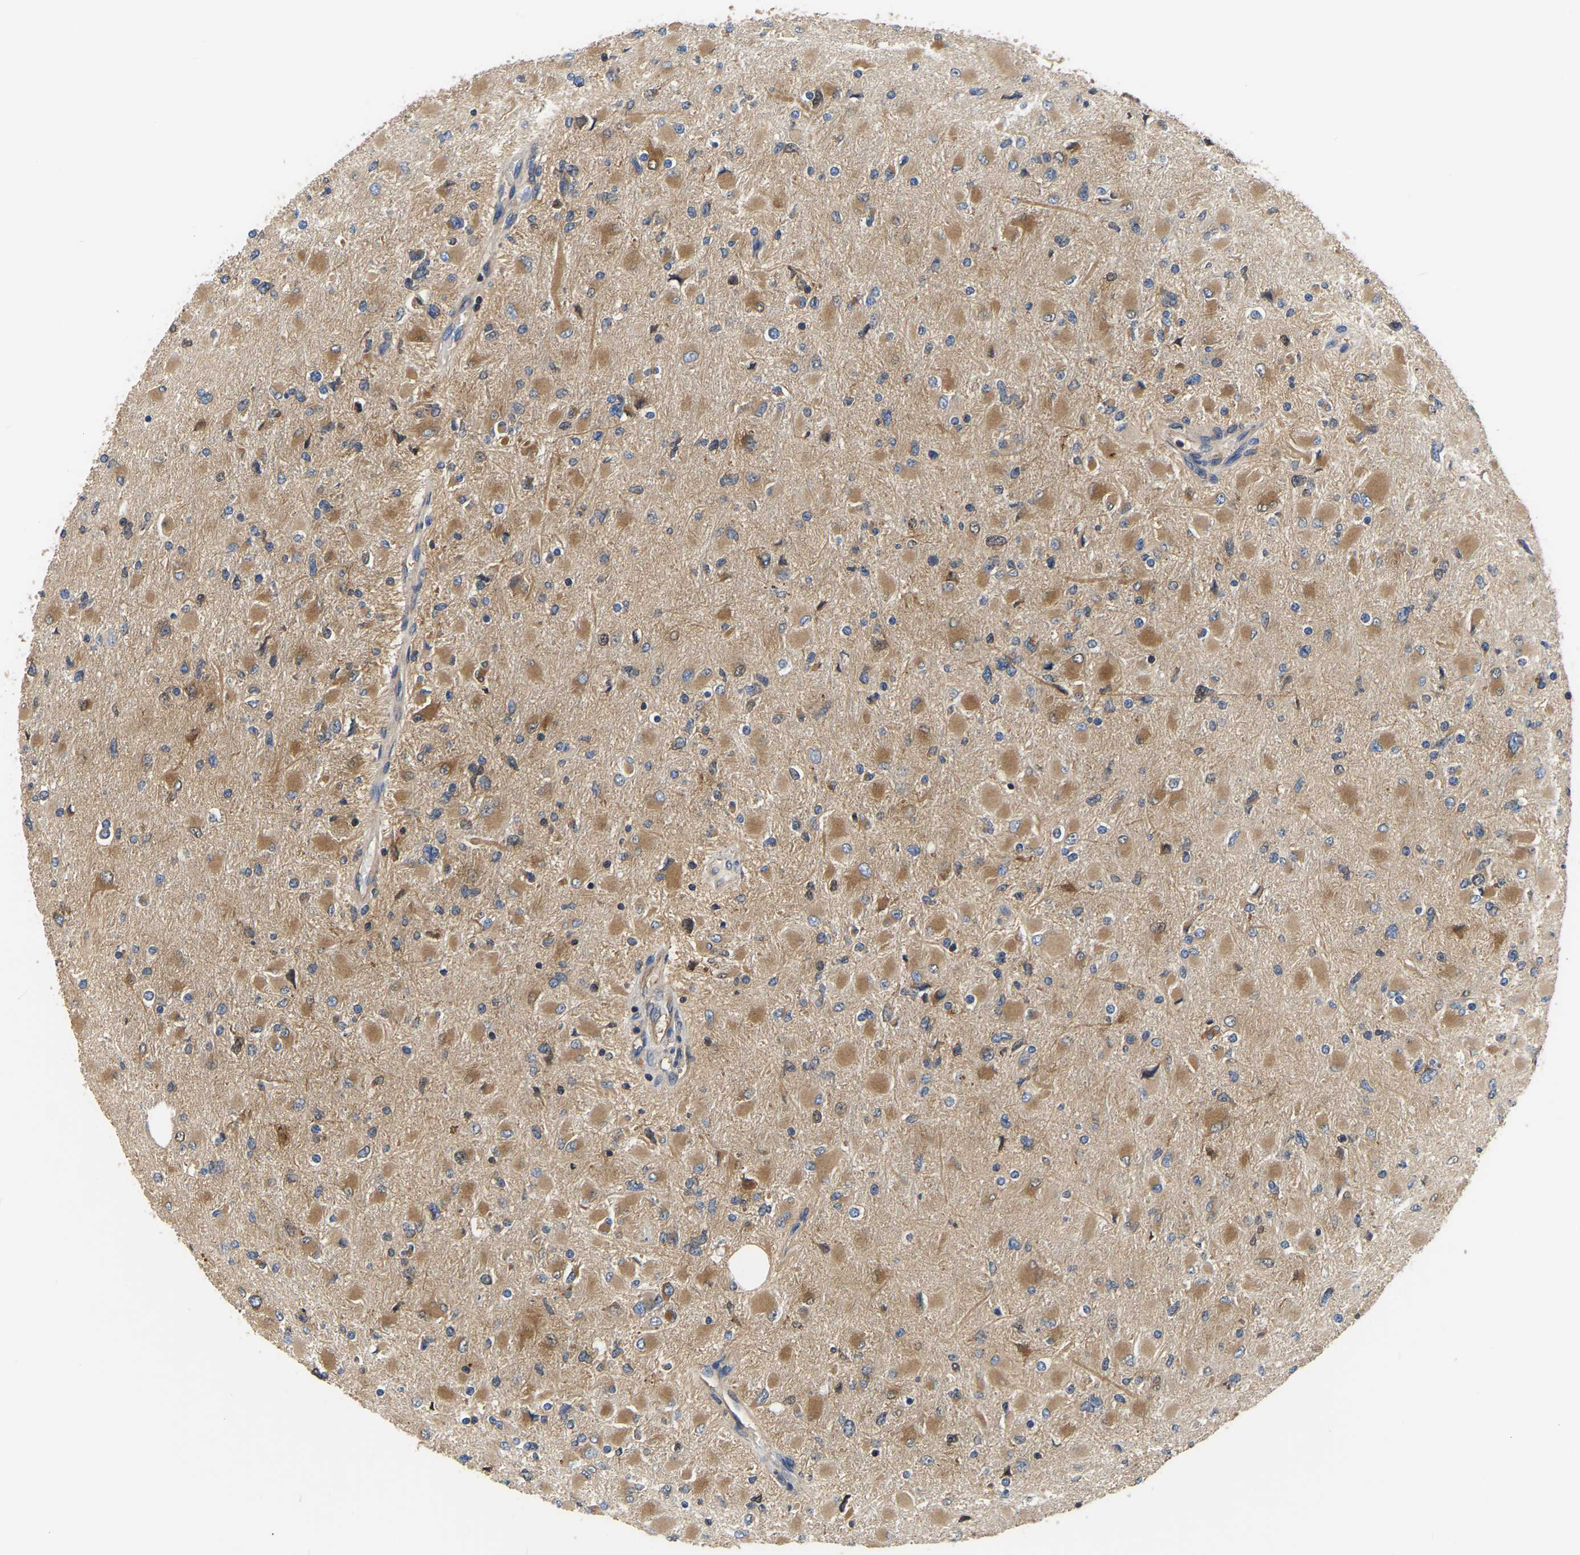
{"staining": {"intensity": "moderate", "quantity": ">75%", "location": "cytoplasmic/membranous"}, "tissue": "glioma", "cell_type": "Tumor cells", "image_type": "cancer", "snomed": [{"axis": "morphology", "description": "Glioma, malignant, High grade"}, {"axis": "topography", "description": "Cerebral cortex"}], "caption": "IHC of glioma reveals medium levels of moderate cytoplasmic/membranous staining in approximately >75% of tumor cells.", "gene": "GARS1", "patient": {"sex": "female", "age": 36}}